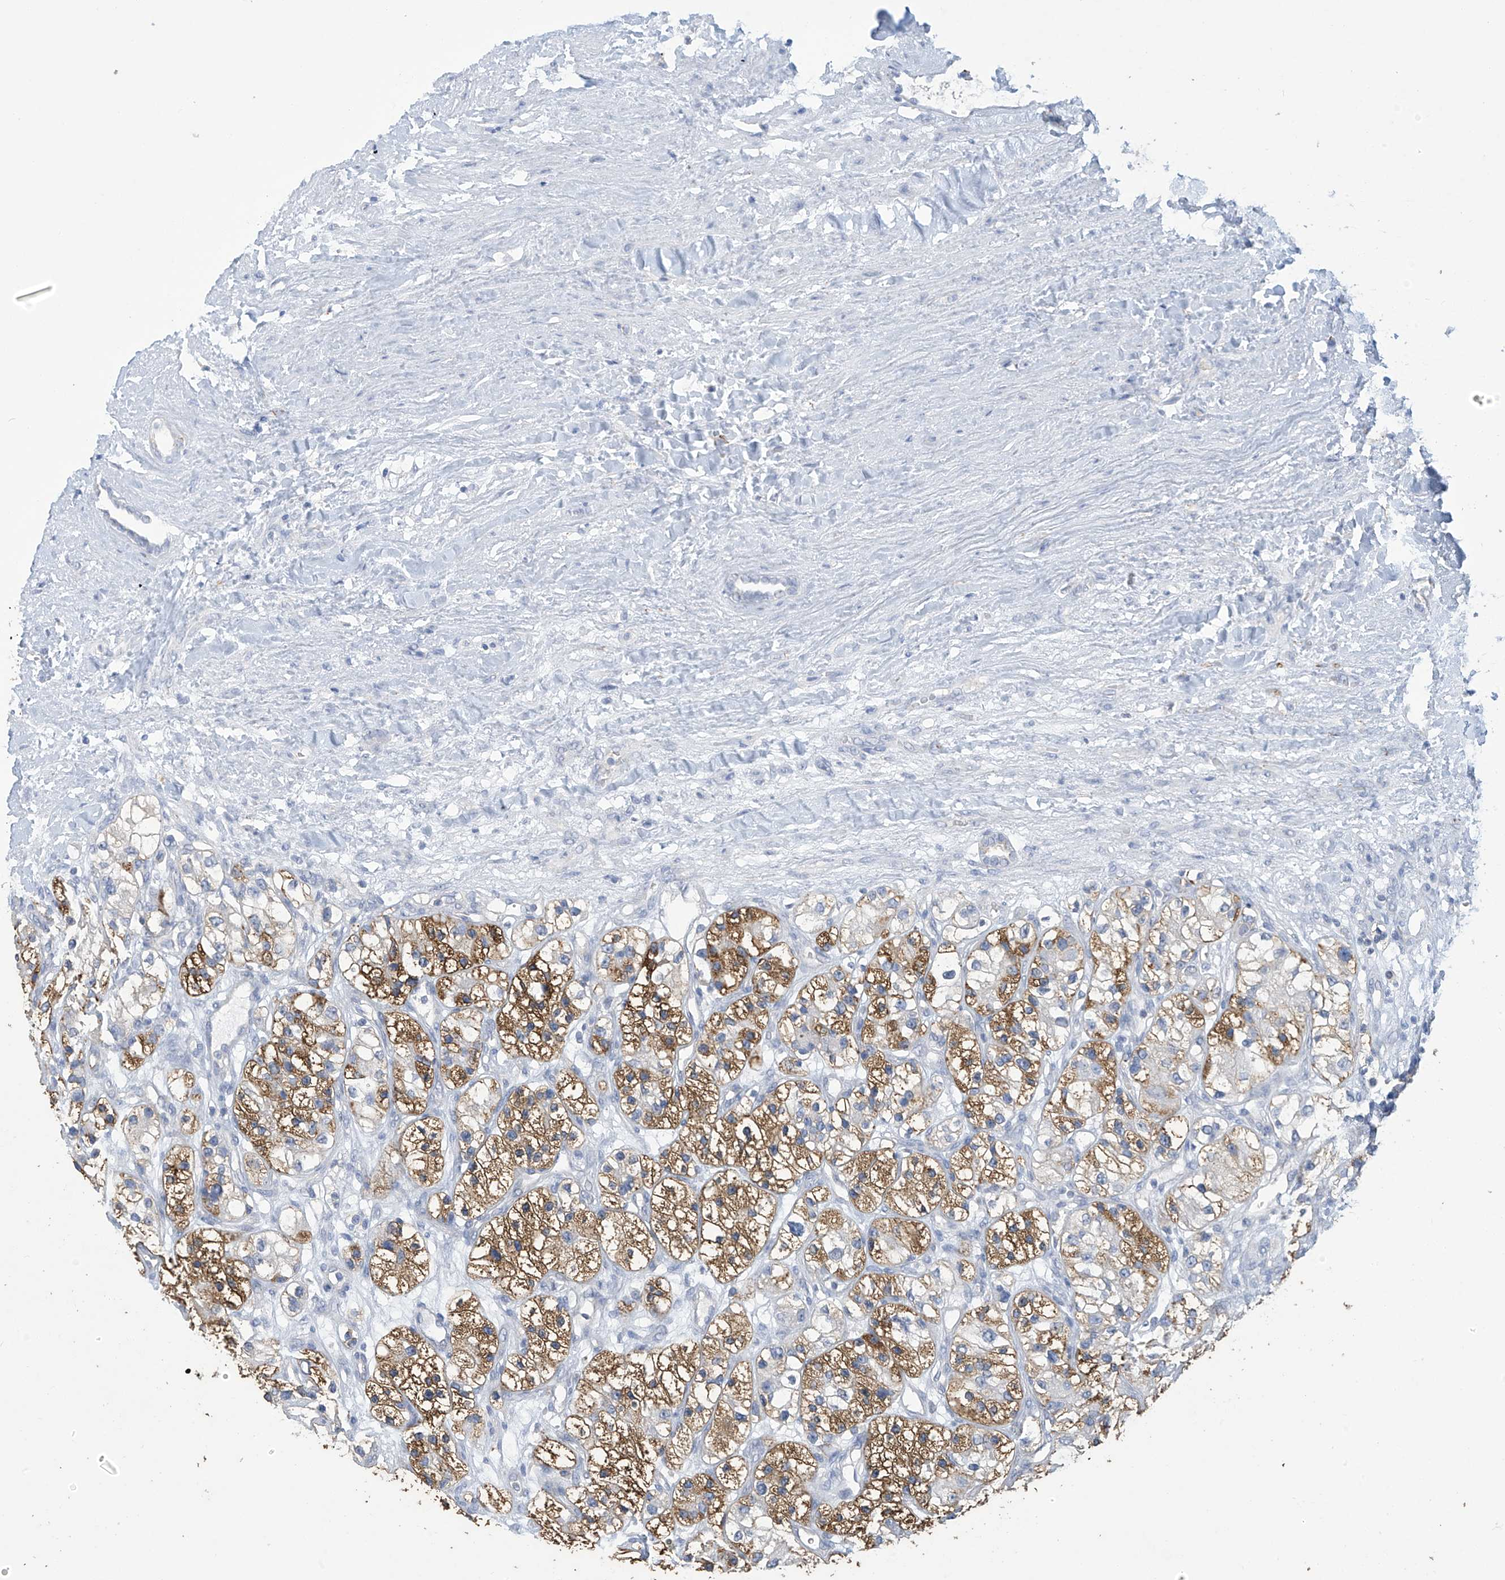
{"staining": {"intensity": "moderate", "quantity": ">75%", "location": "cytoplasmic/membranous"}, "tissue": "renal cancer", "cell_type": "Tumor cells", "image_type": "cancer", "snomed": [{"axis": "morphology", "description": "Adenocarcinoma, NOS"}, {"axis": "topography", "description": "Kidney"}], "caption": "Moderate cytoplasmic/membranous staining for a protein is seen in approximately >75% of tumor cells of adenocarcinoma (renal) using immunohistochemistry.", "gene": "OGT", "patient": {"sex": "female", "age": 57}}